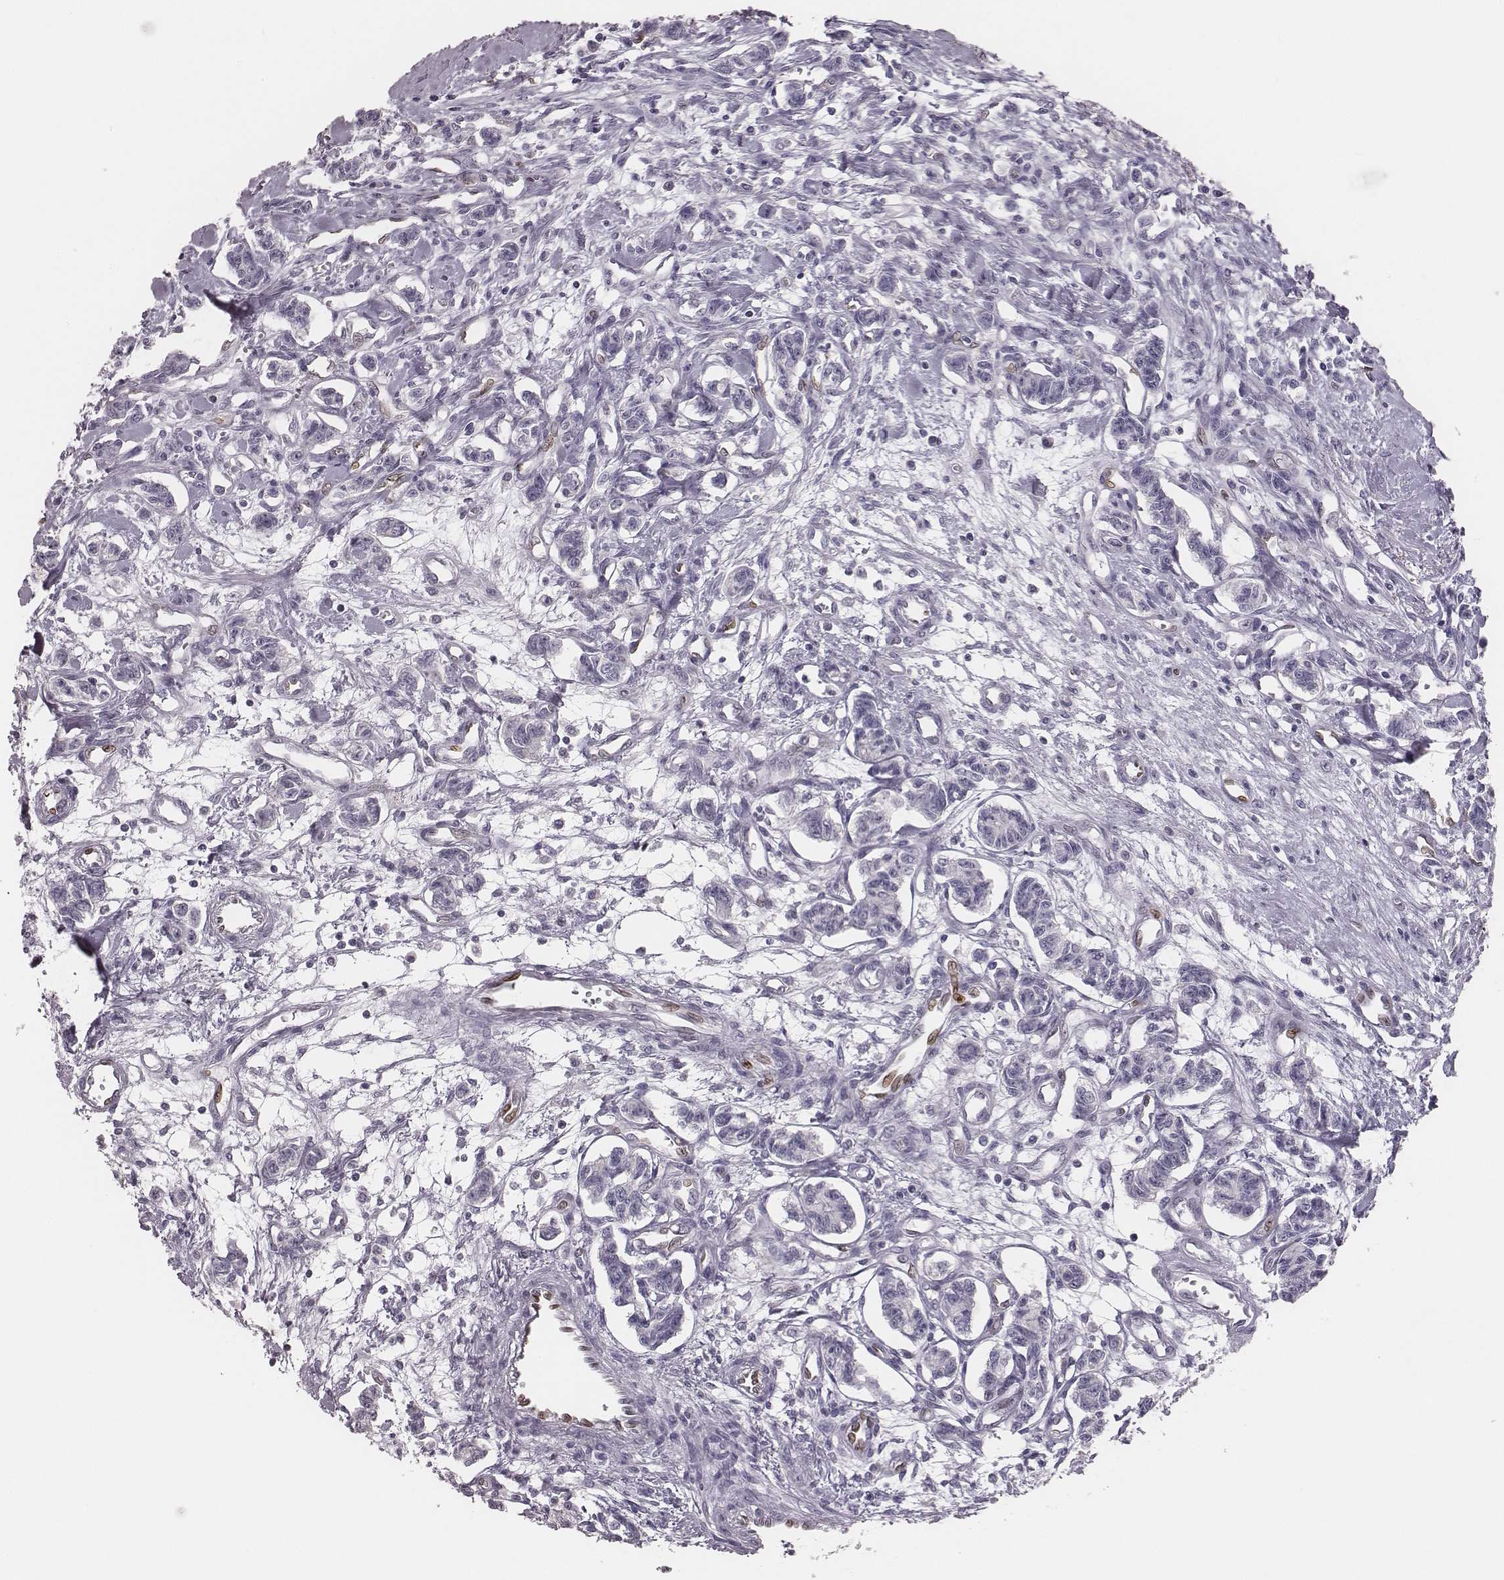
{"staining": {"intensity": "moderate", "quantity": "<25%", "location": "nuclear"}, "tissue": "carcinoid", "cell_type": "Tumor cells", "image_type": "cancer", "snomed": [{"axis": "morphology", "description": "Carcinoid, malignant, NOS"}, {"axis": "topography", "description": "Kidney"}], "caption": "IHC of malignant carcinoid reveals low levels of moderate nuclear positivity in about <25% of tumor cells. (brown staining indicates protein expression, while blue staining denotes nuclei).", "gene": "ADGRF4", "patient": {"sex": "female", "age": 41}}